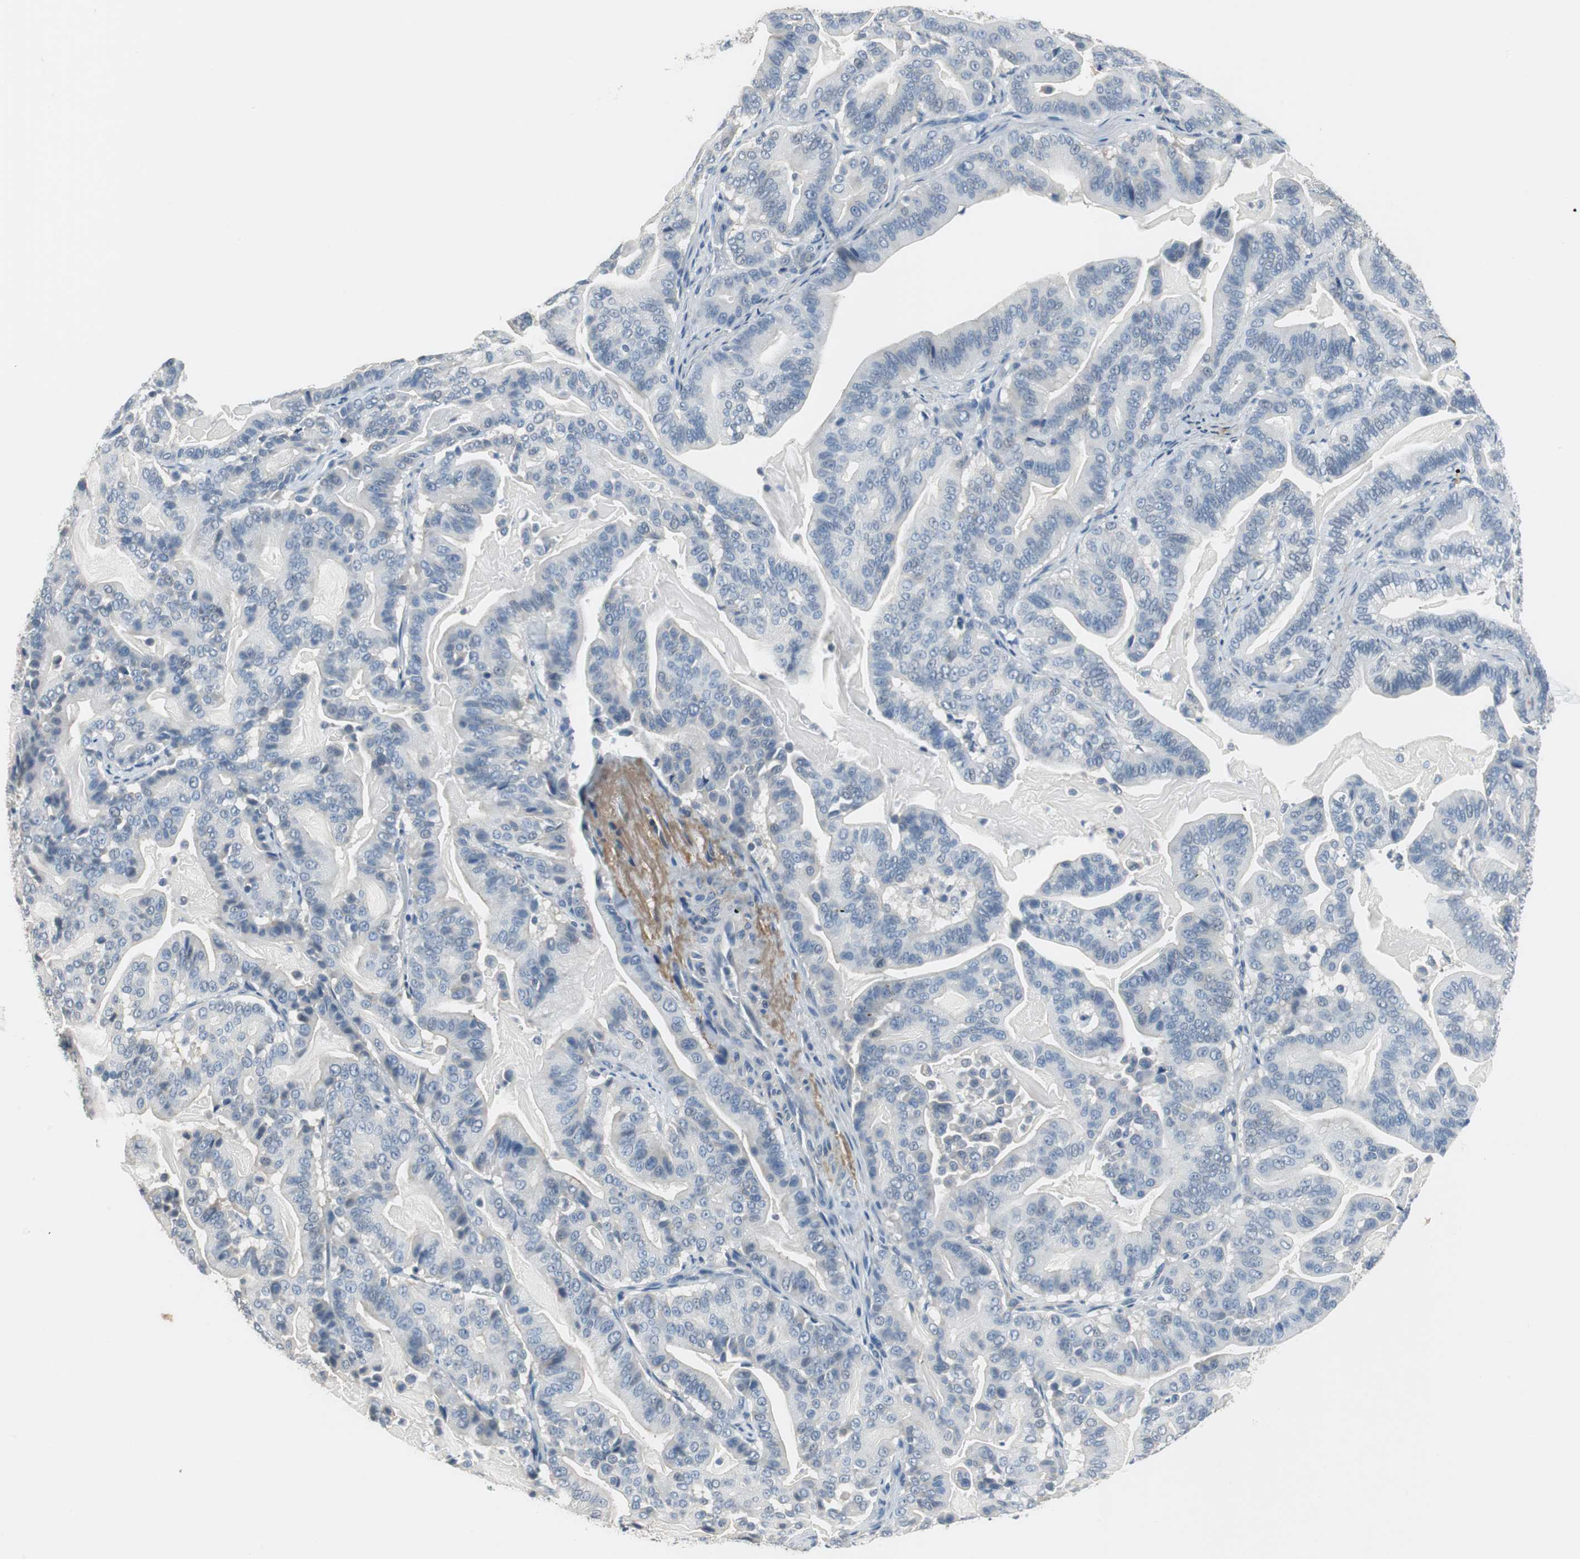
{"staining": {"intensity": "negative", "quantity": "none", "location": "none"}, "tissue": "pancreatic cancer", "cell_type": "Tumor cells", "image_type": "cancer", "snomed": [{"axis": "morphology", "description": "Adenocarcinoma, NOS"}, {"axis": "topography", "description": "Pancreas"}], "caption": "Tumor cells are negative for protein expression in human pancreatic cancer (adenocarcinoma).", "gene": "MUC7", "patient": {"sex": "male", "age": 63}}